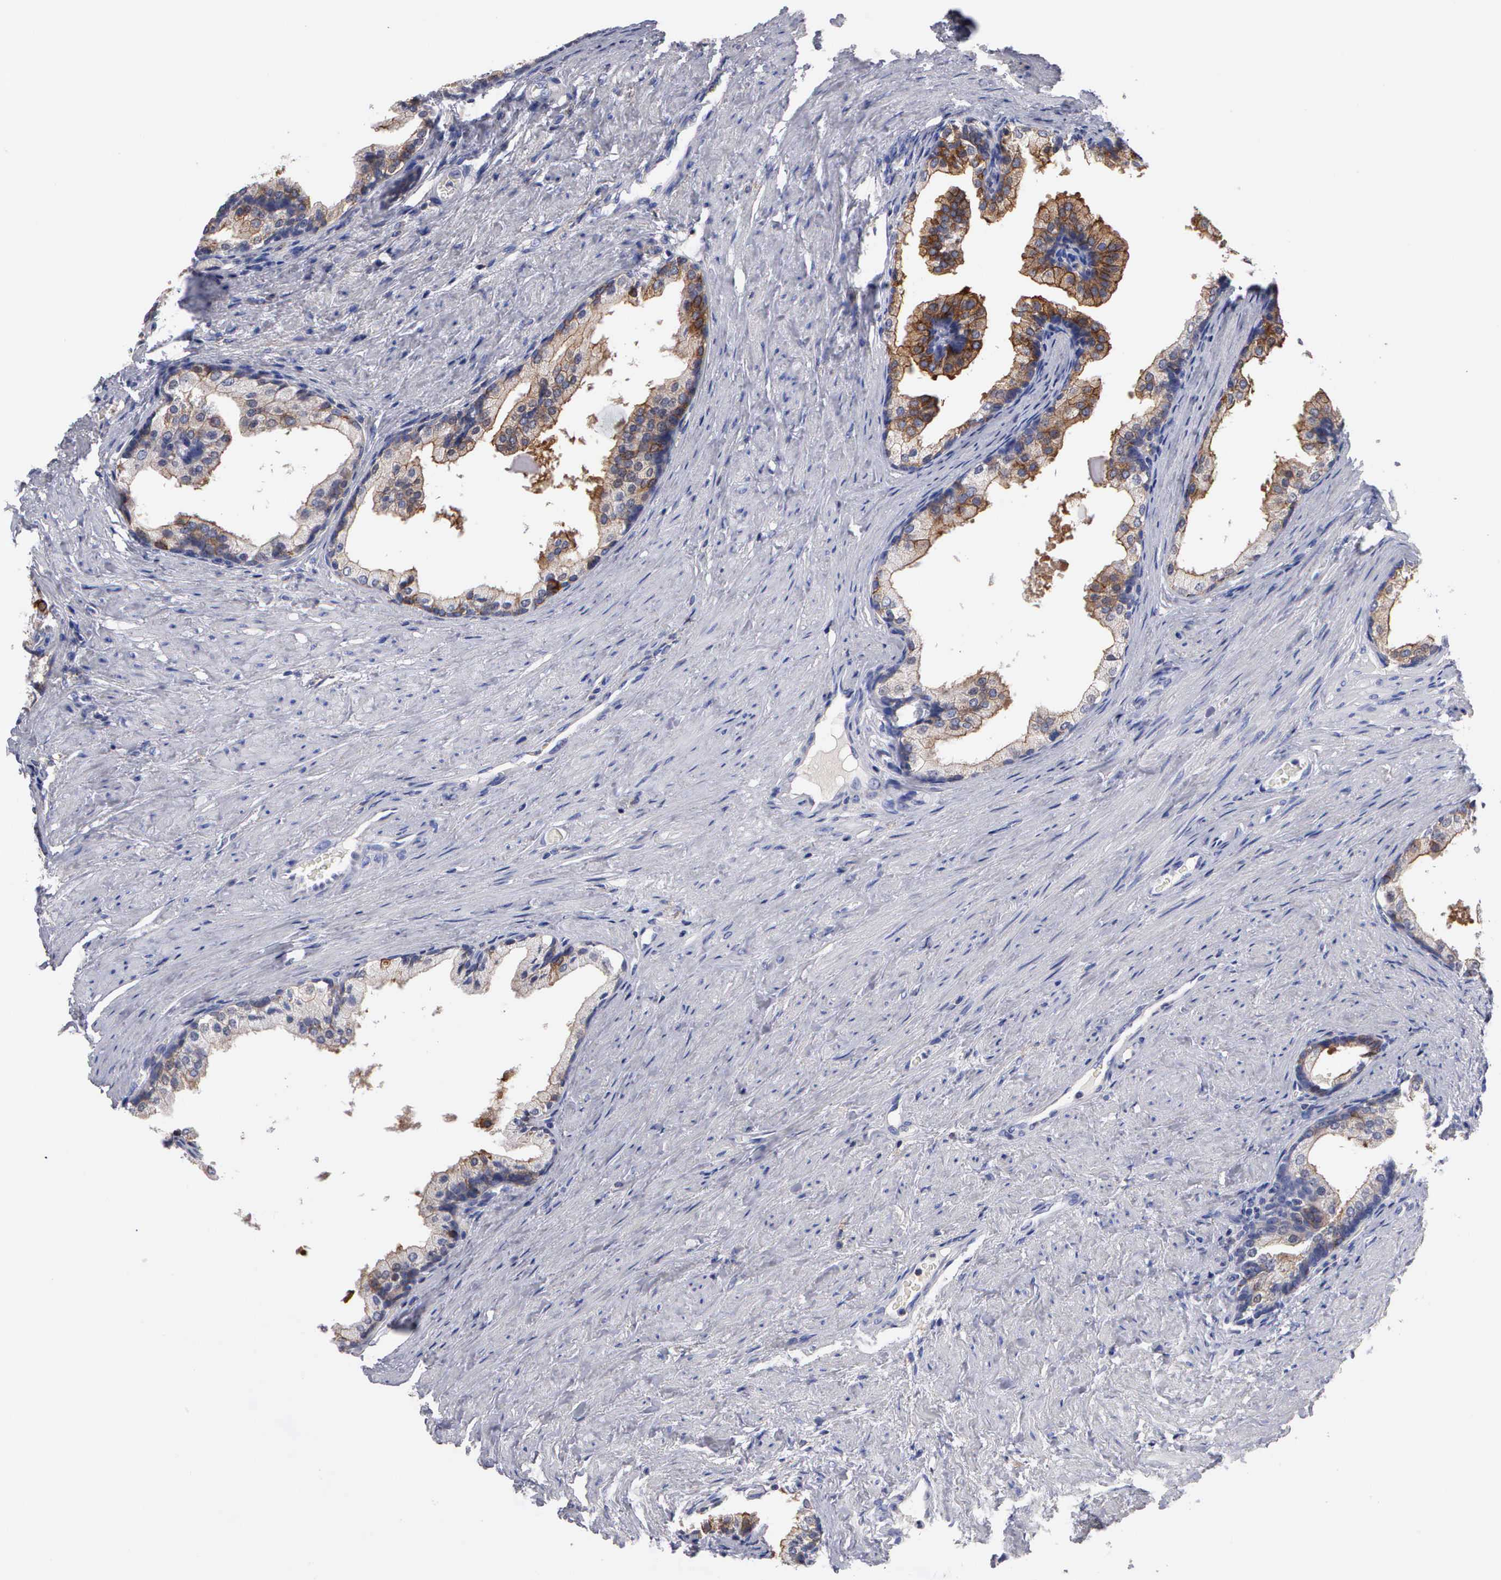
{"staining": {"intensity": "moderate", "quantity": "25%-75%", "location": "cytoplasmic/membranous"}, "tissue": "prostate cancer", "cell_type": "Tumor cells", "image_type": "cancer", "snomed": [{"axis": "morphology", "description": "Adenocarcinoma, Medium grade"}, {"axis": "topography", "description": "Prostate"}], "caption": "Immunohistochemical staining of prostate cancer (medium-grade adenocarcinoma) shows medium levels of moderate cytoplasmic/membranous staining in about 25%-75% of tumor cells.", "gene": "PTGS2", "patient": {"sex": "male", "age": 60}}